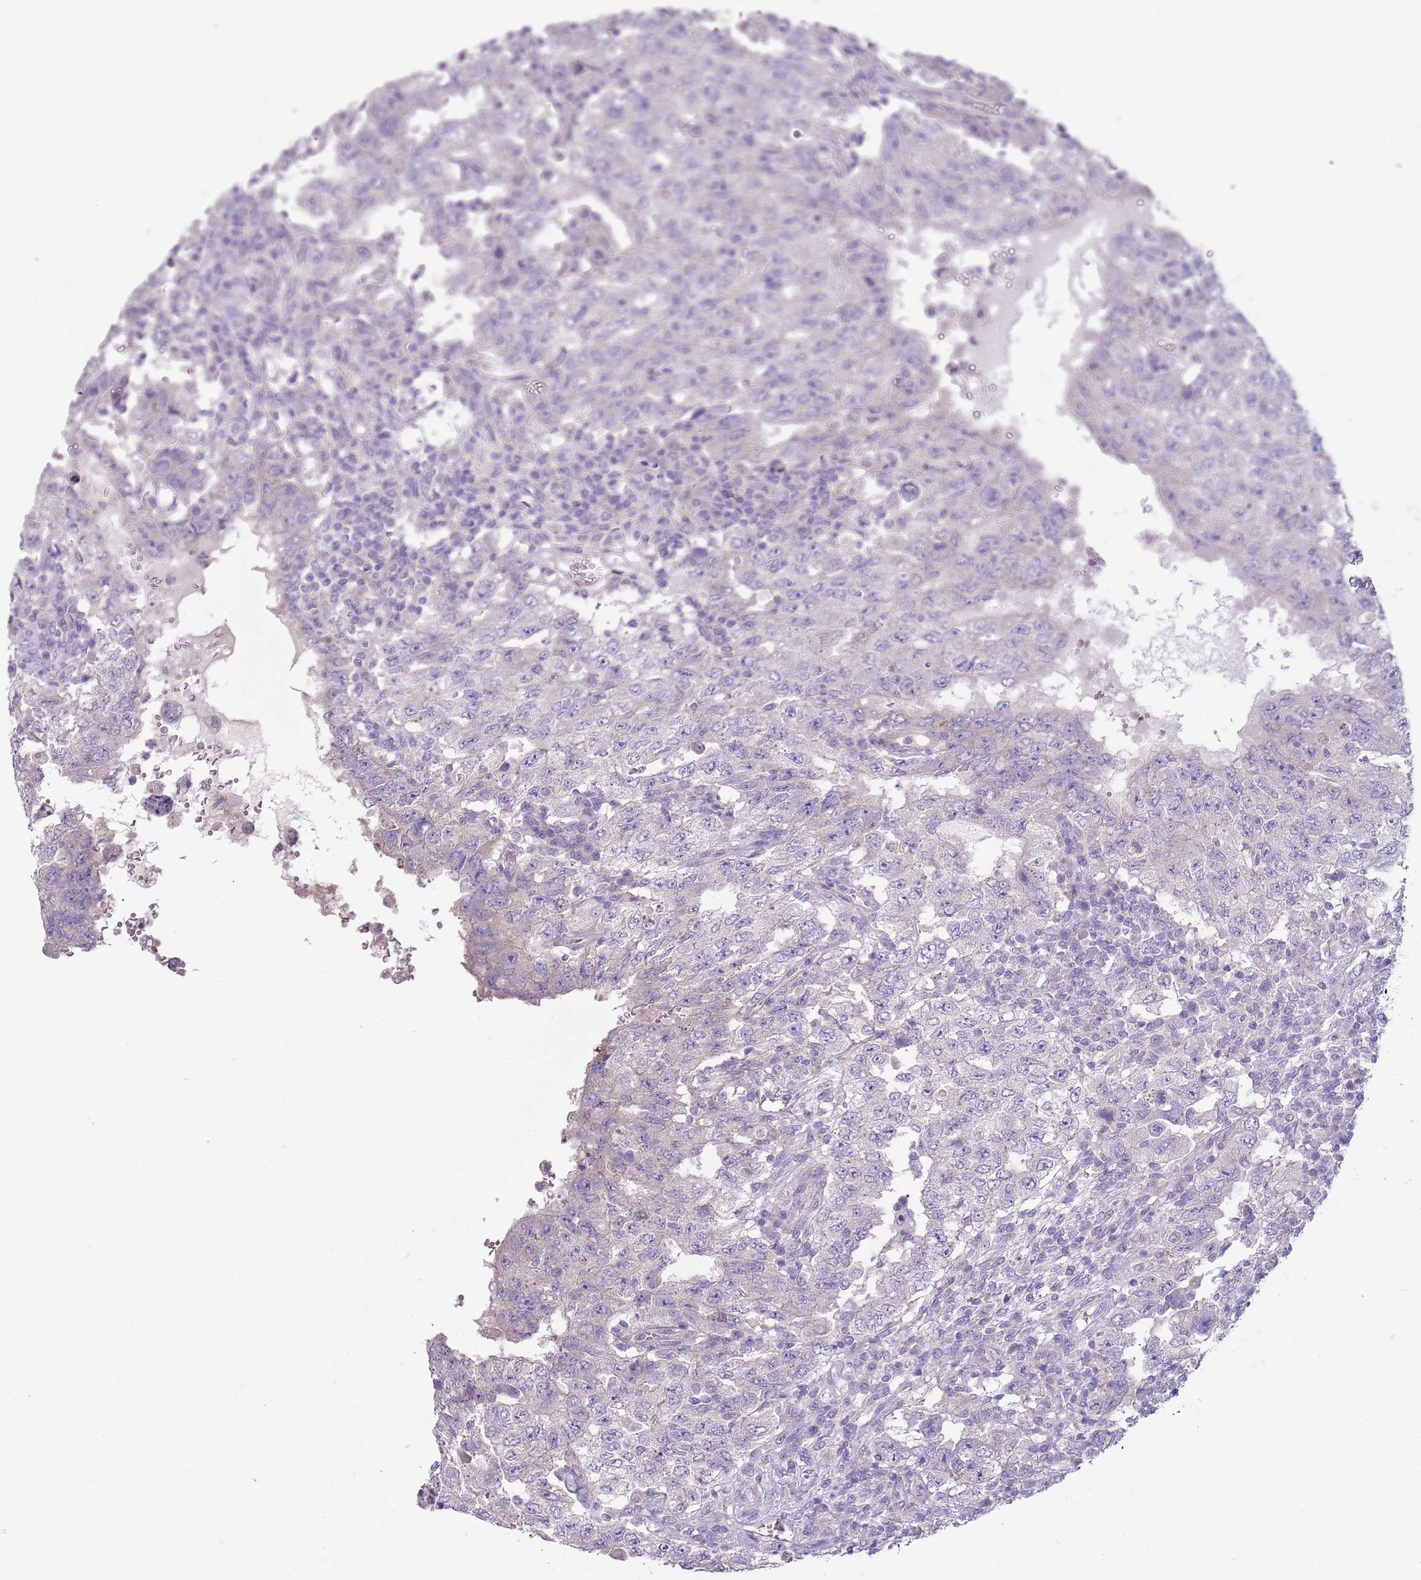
{"staining": {"intensity": "negative", "quantity": "none", "location": "none"}, "tissue": "testis cancer", "cell_type": "Tumor cells", "image_type": "cancer", "snomed": [{"axis": "morphology", "description": "Carcinoma, Embryonal, NOS"}, {"axis": "topography", "description": "Testis"}], "caption": "A high-resolution micrograph shows IHC staining of testis cancer, which reveals no significant expression in tumor cells.", "gene": "ZNF583", "patient": {"sex": "male", "age": 26}}